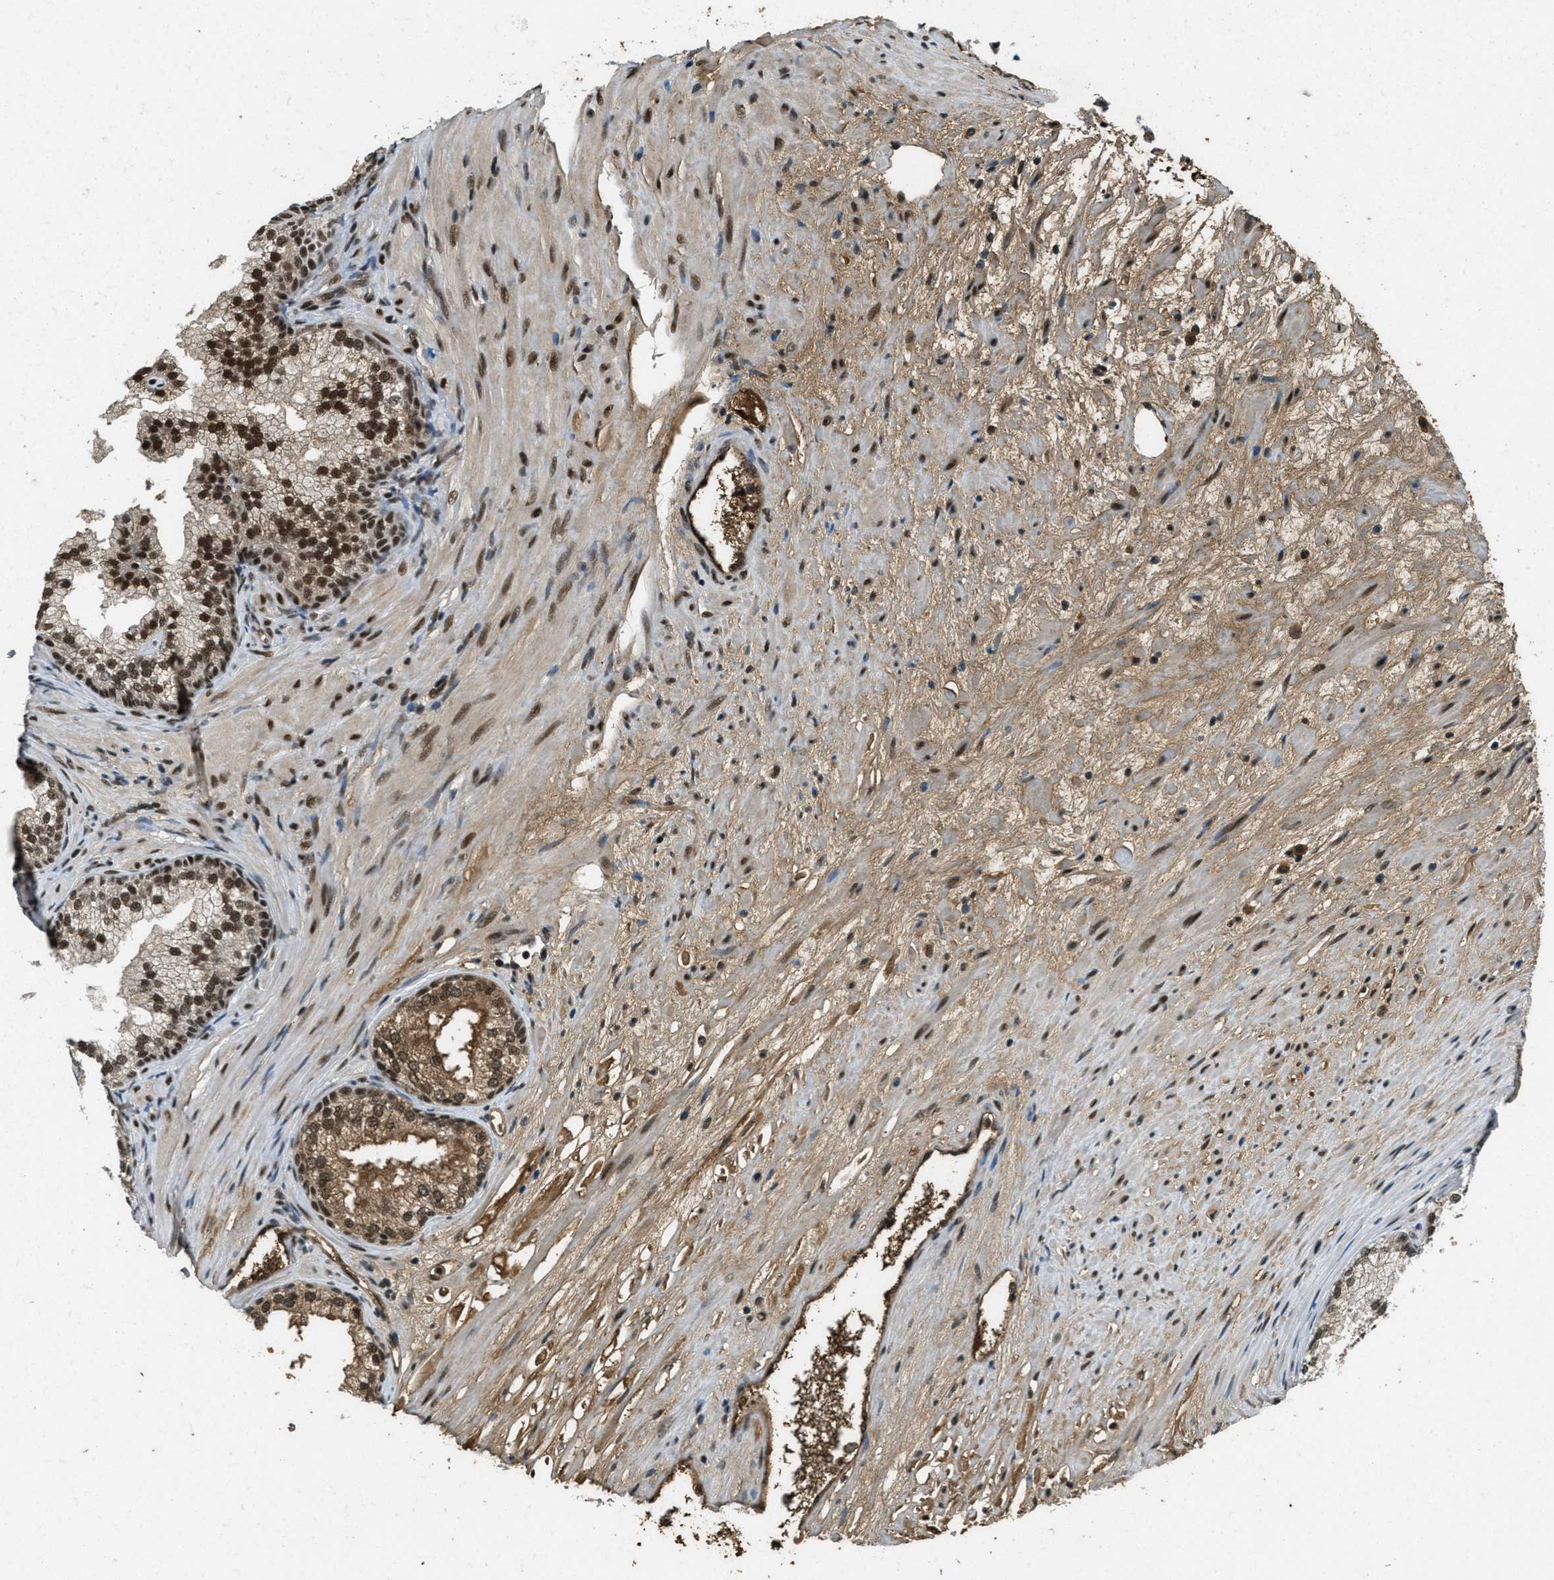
{"staining": {"intensity": "strong", "quantity": ">75%", "location": "cytoplasmic/membranous,nuclear"}, "tissue": "prostate", "cell_type": "Glandular cells", "image_type": "normal", "snomed": [{"axis": "morphology", "description": "Normal tissue, NOS"}, {"axis": "topography", "description": "Prostate"}], "caption": "Immunohistochemical staining of benign human prostate exhibits >75% levels of strong cytoplasmic/membranous,nuclear protein staining in about >75% of glandular cells.", "gene": "ZNF148", "patient": {"sex": "male", "age": 76}}